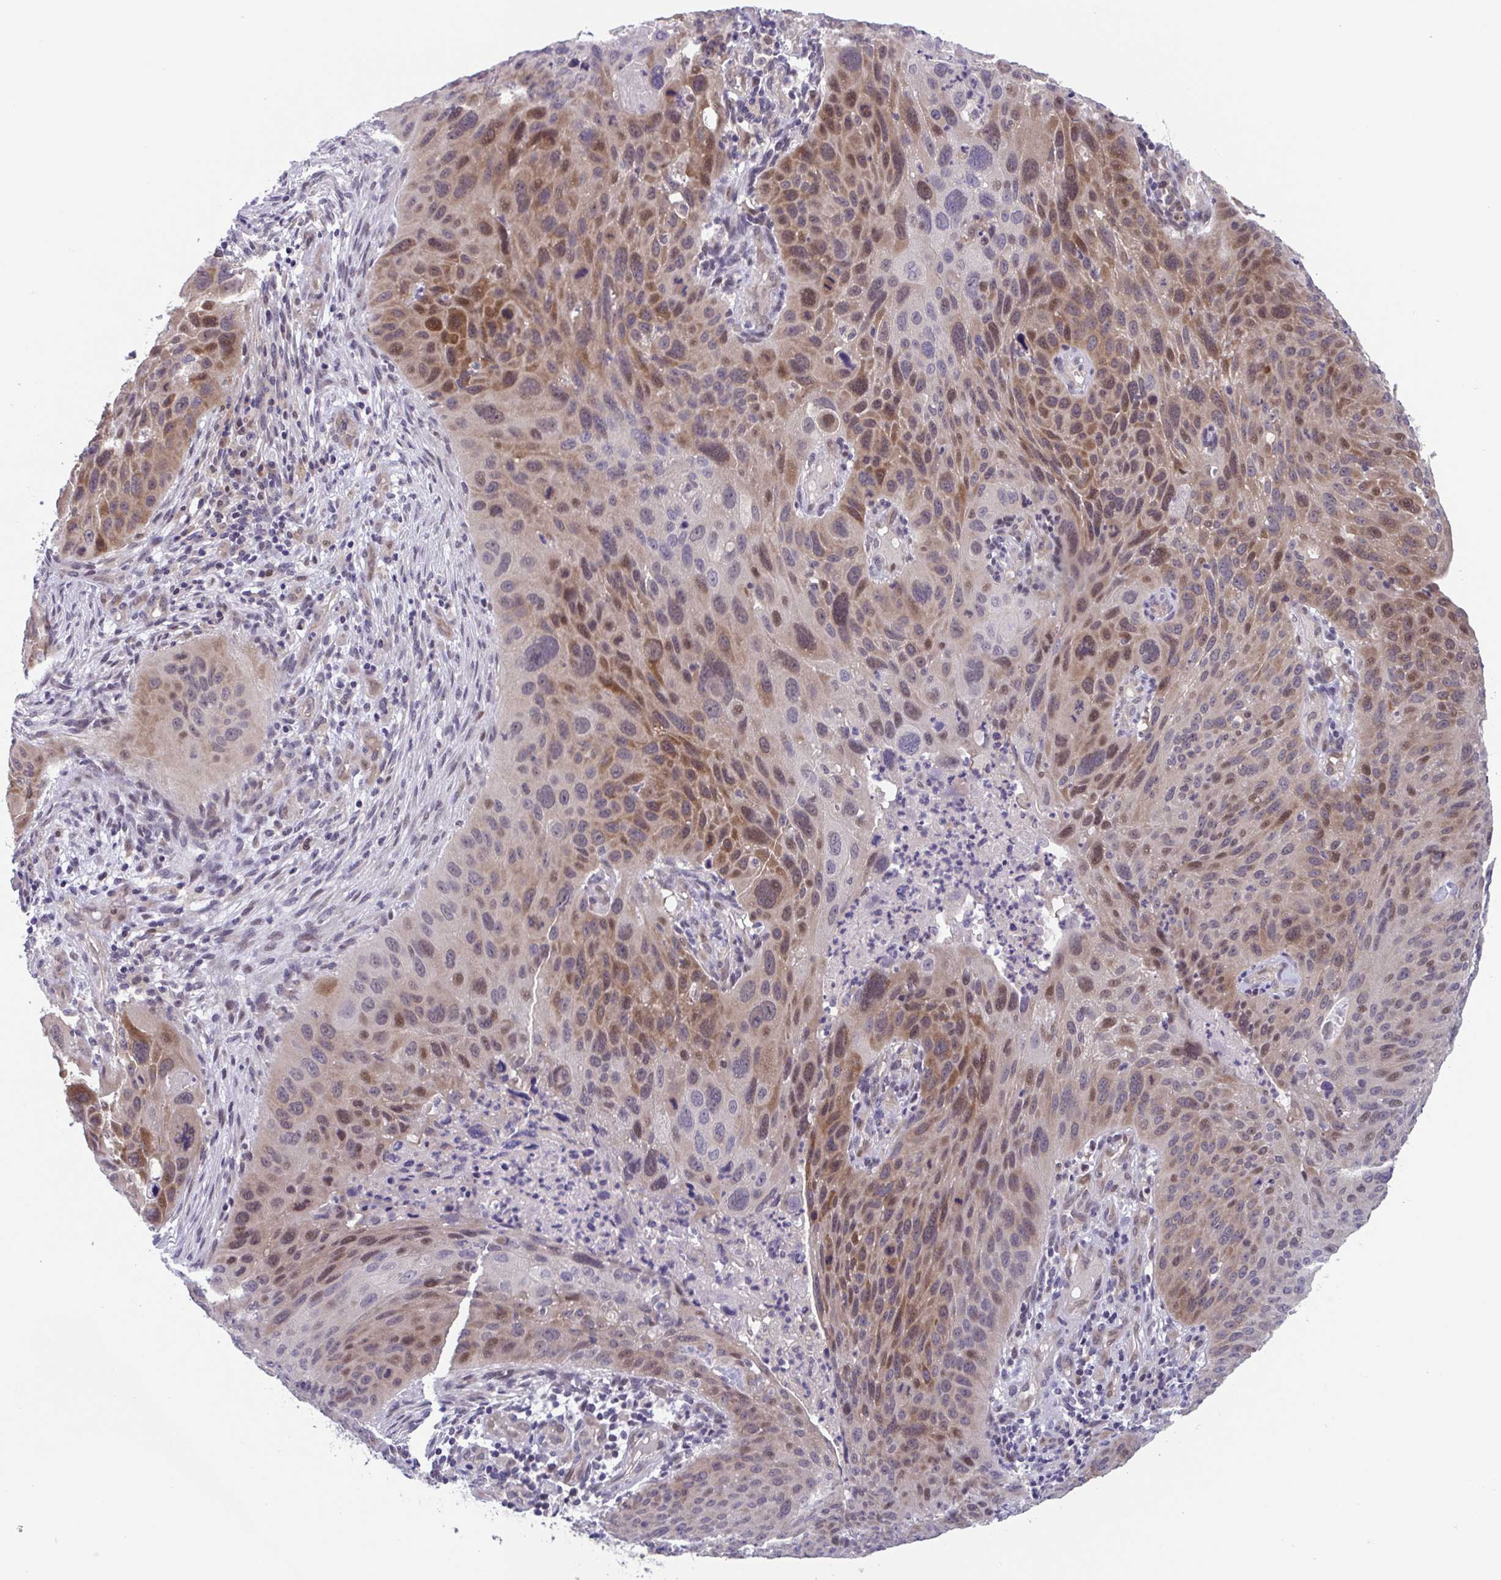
{"staining": {"intensity": "moderate", "quantity": "25%-75%", "location": "cytoplasmic/membranous,nuclear"}, "tissue": "lung cancer", "cell_type": "Tumor cells", "image_type": "cancer", "snomed": [{"axis": "morphology", "description": "Squamous cell carcinoma, NOS"}, {"axis": "topography", "description": "Lung"}], "caption": "Moderate cytoplasmic/membranous and nuclear staining is seen in approximately 25%-75% of tumor cells in lung cancer (squamous cell carcinoma).", "gene": "RIOK1", "patient": {"sex": "male", "age": 63}}